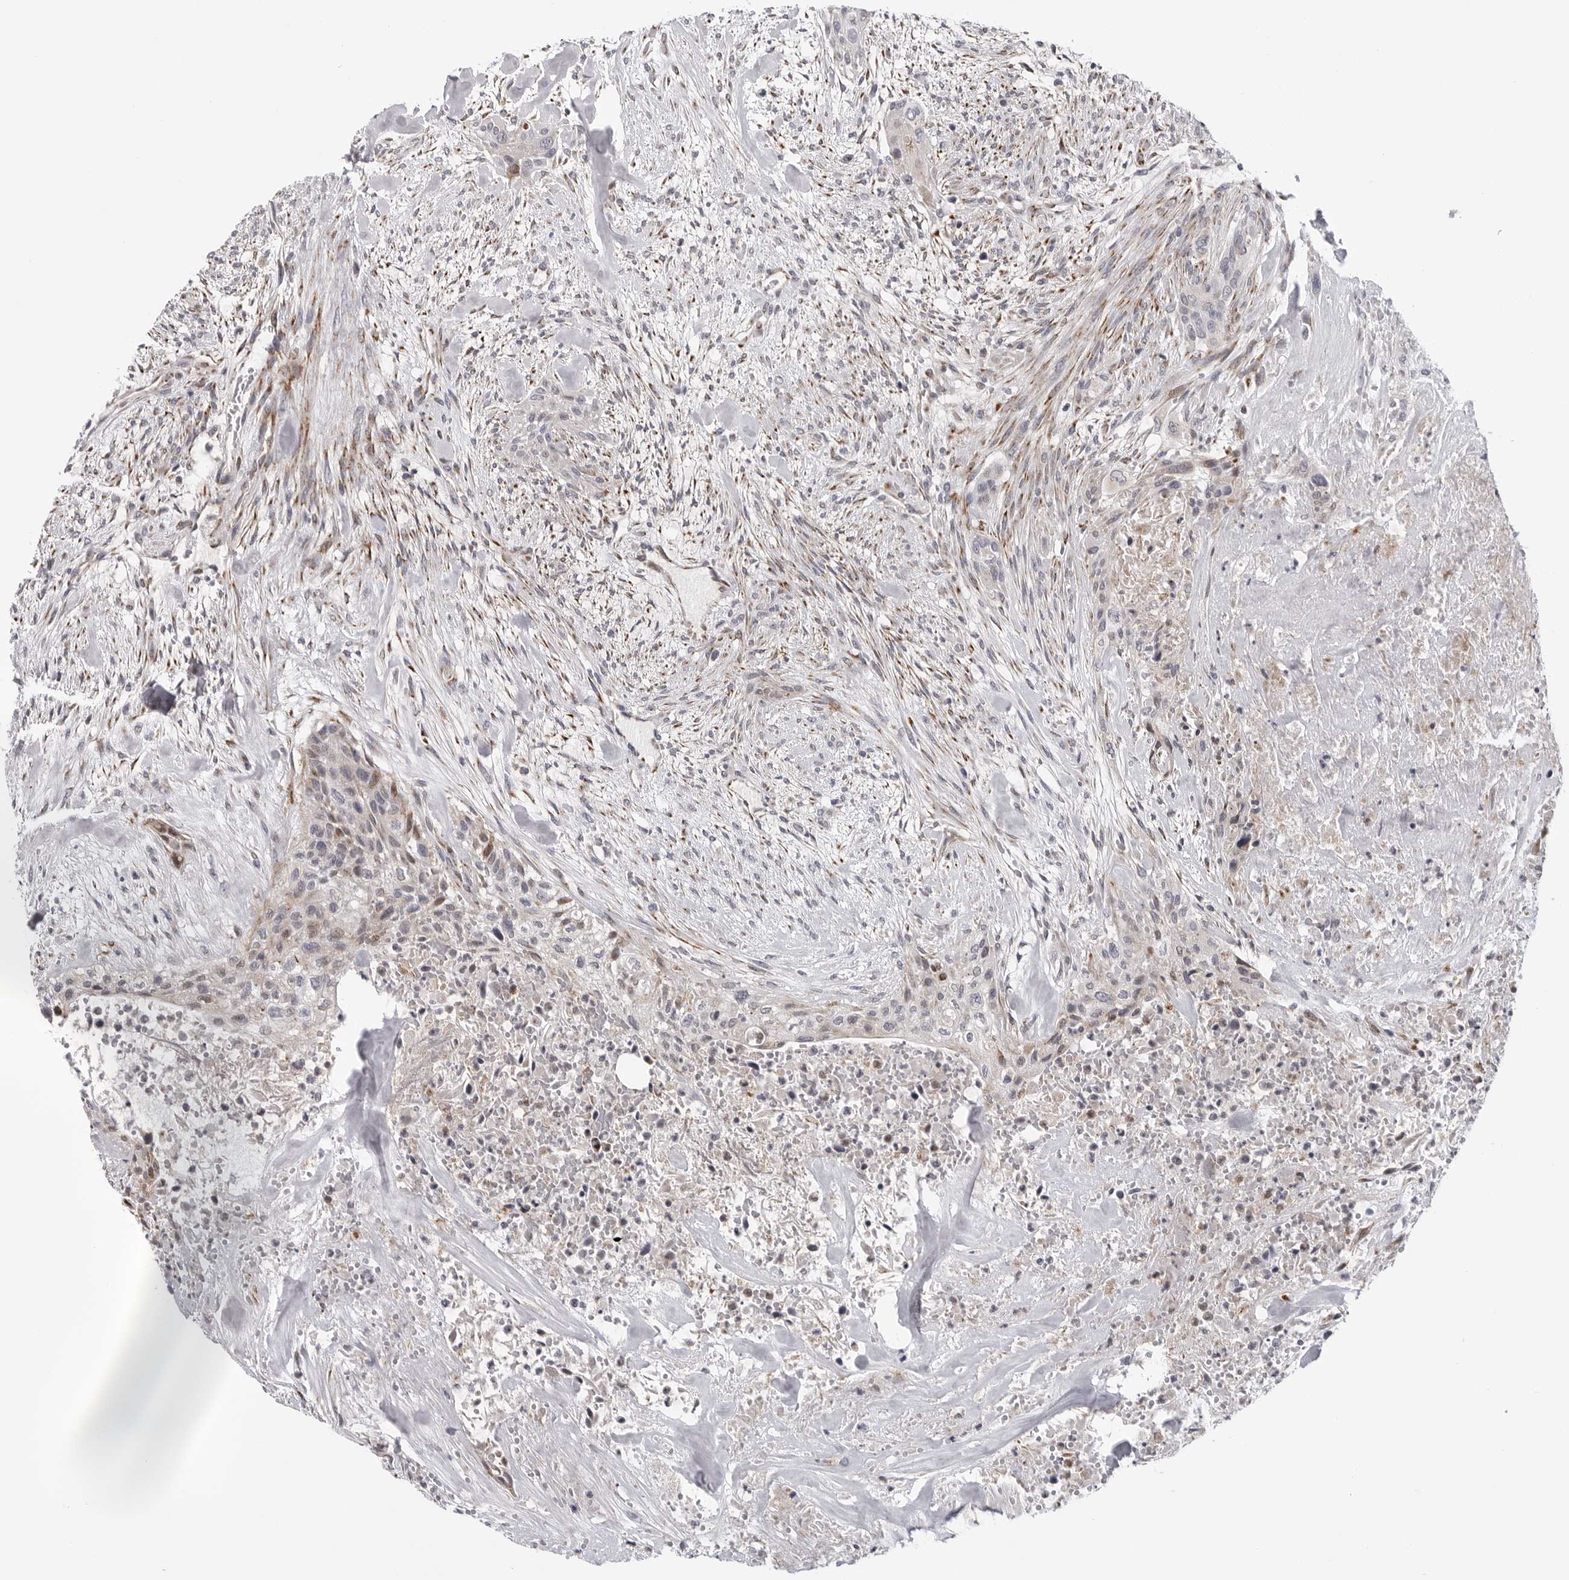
{"staining": {"intensity": "weak", "quantity": "<25%", "location": "cytoplasmic/membranous"}, "tissue": "urothelial cancer", "cell_type": "Tumor cells", "image_type": "cancer", "snomed": [{"axis": "morphology", "description": "Urothelial carcinoma, High grade"}, {"axis": "topography", "description": "Urinary bladder"}], "caption": "IHC of urothelial cancer reveals no staining in tumor cells.", "gene": "CDK20", "patient": {"sex": "male", "age": 35}}